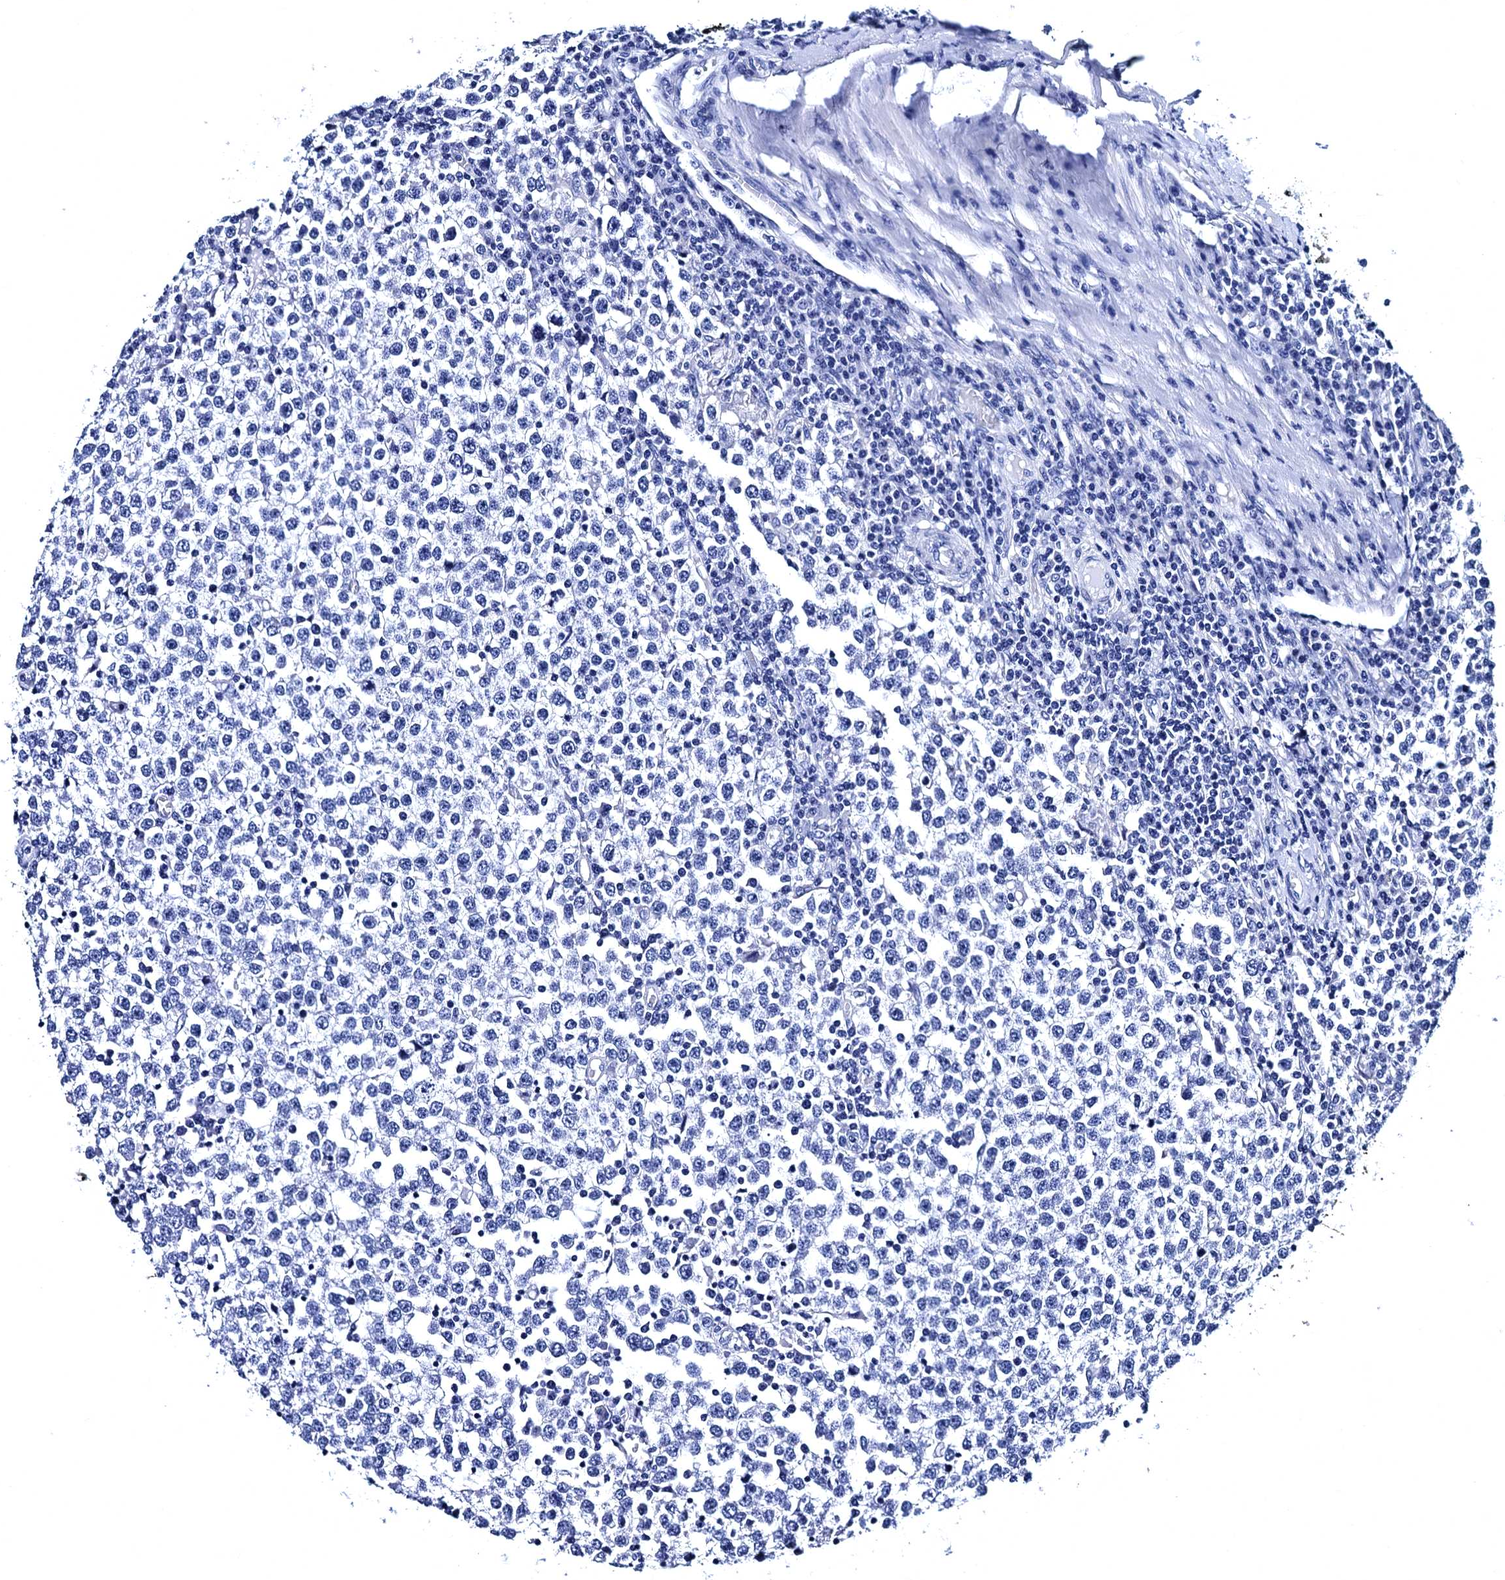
{"staining": {"intensity": "negative", "quantity": "none", "location": "none"}, "tissue": "testis cancer", "cell_type": "Tumor cells", "image_type": "cancer", "snomed": [{"axis": "morphology", "description": "Seminoma, NOS"}, {"axis": "topography", "description": "Testis"}], "caption": "Micrograph shows no protein positivity in tumor cells of testis cancer (seminoma) tissue. (DAB IHC, high magnification).", "gene": "MYBPC3", "patient": {"sex": "male", "age": 65}}